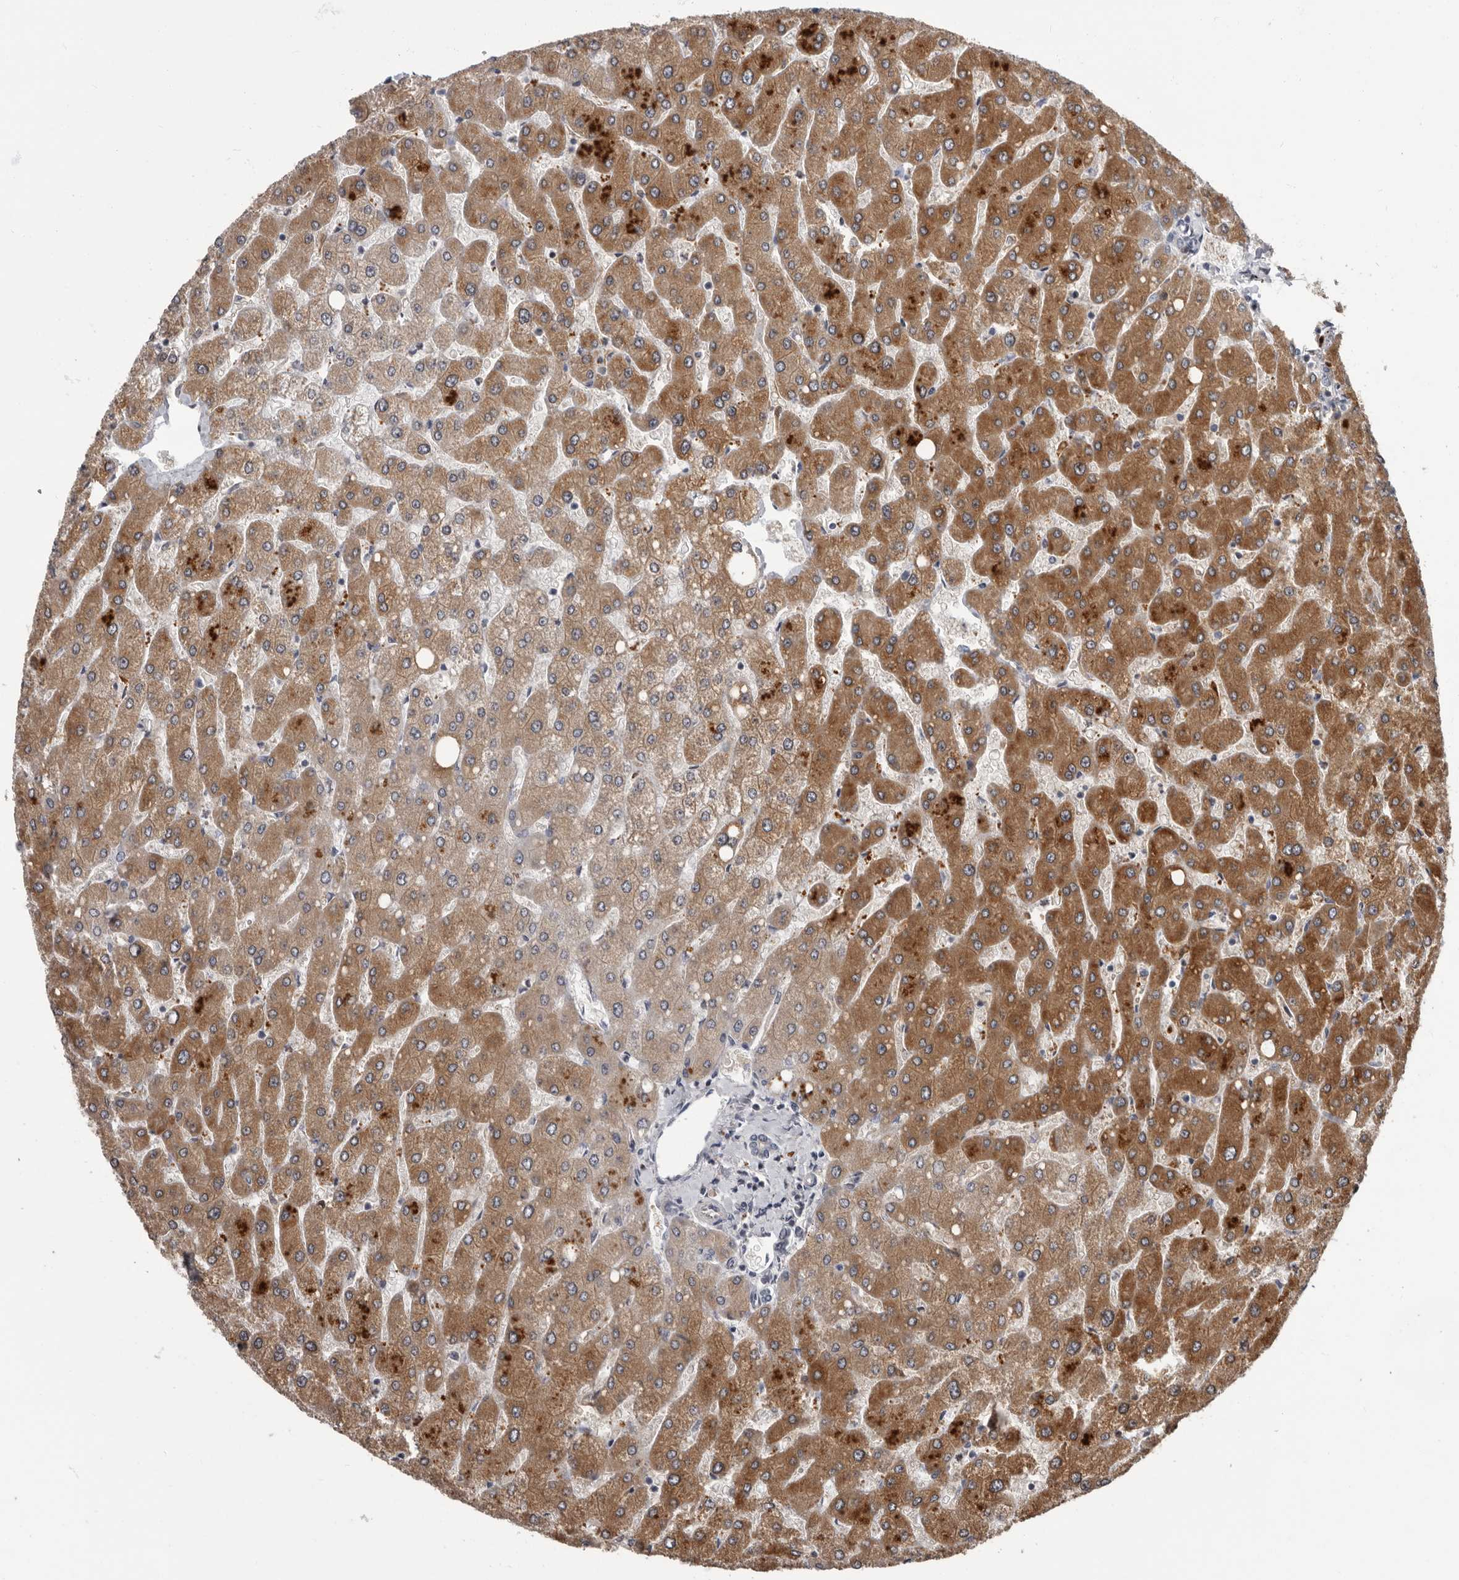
{"staining": {"intensity": "negative", "quantity": "none", "location": "none"}, "tissue": "liver", "cell_type": "Cholangiocytes", "image_type": "normal", "snomed": [{"axis": "morphology", "description": "Normal tissue, NOS"}, {"axis": "topography", "description": "Liver"}], "caption": "An IHC micrograph of unremarkable liver is shown. There is no staining in cholangiocytes of liver.", "gene": "FGFR4", "patient": {"sex": "male", "age": 55}}